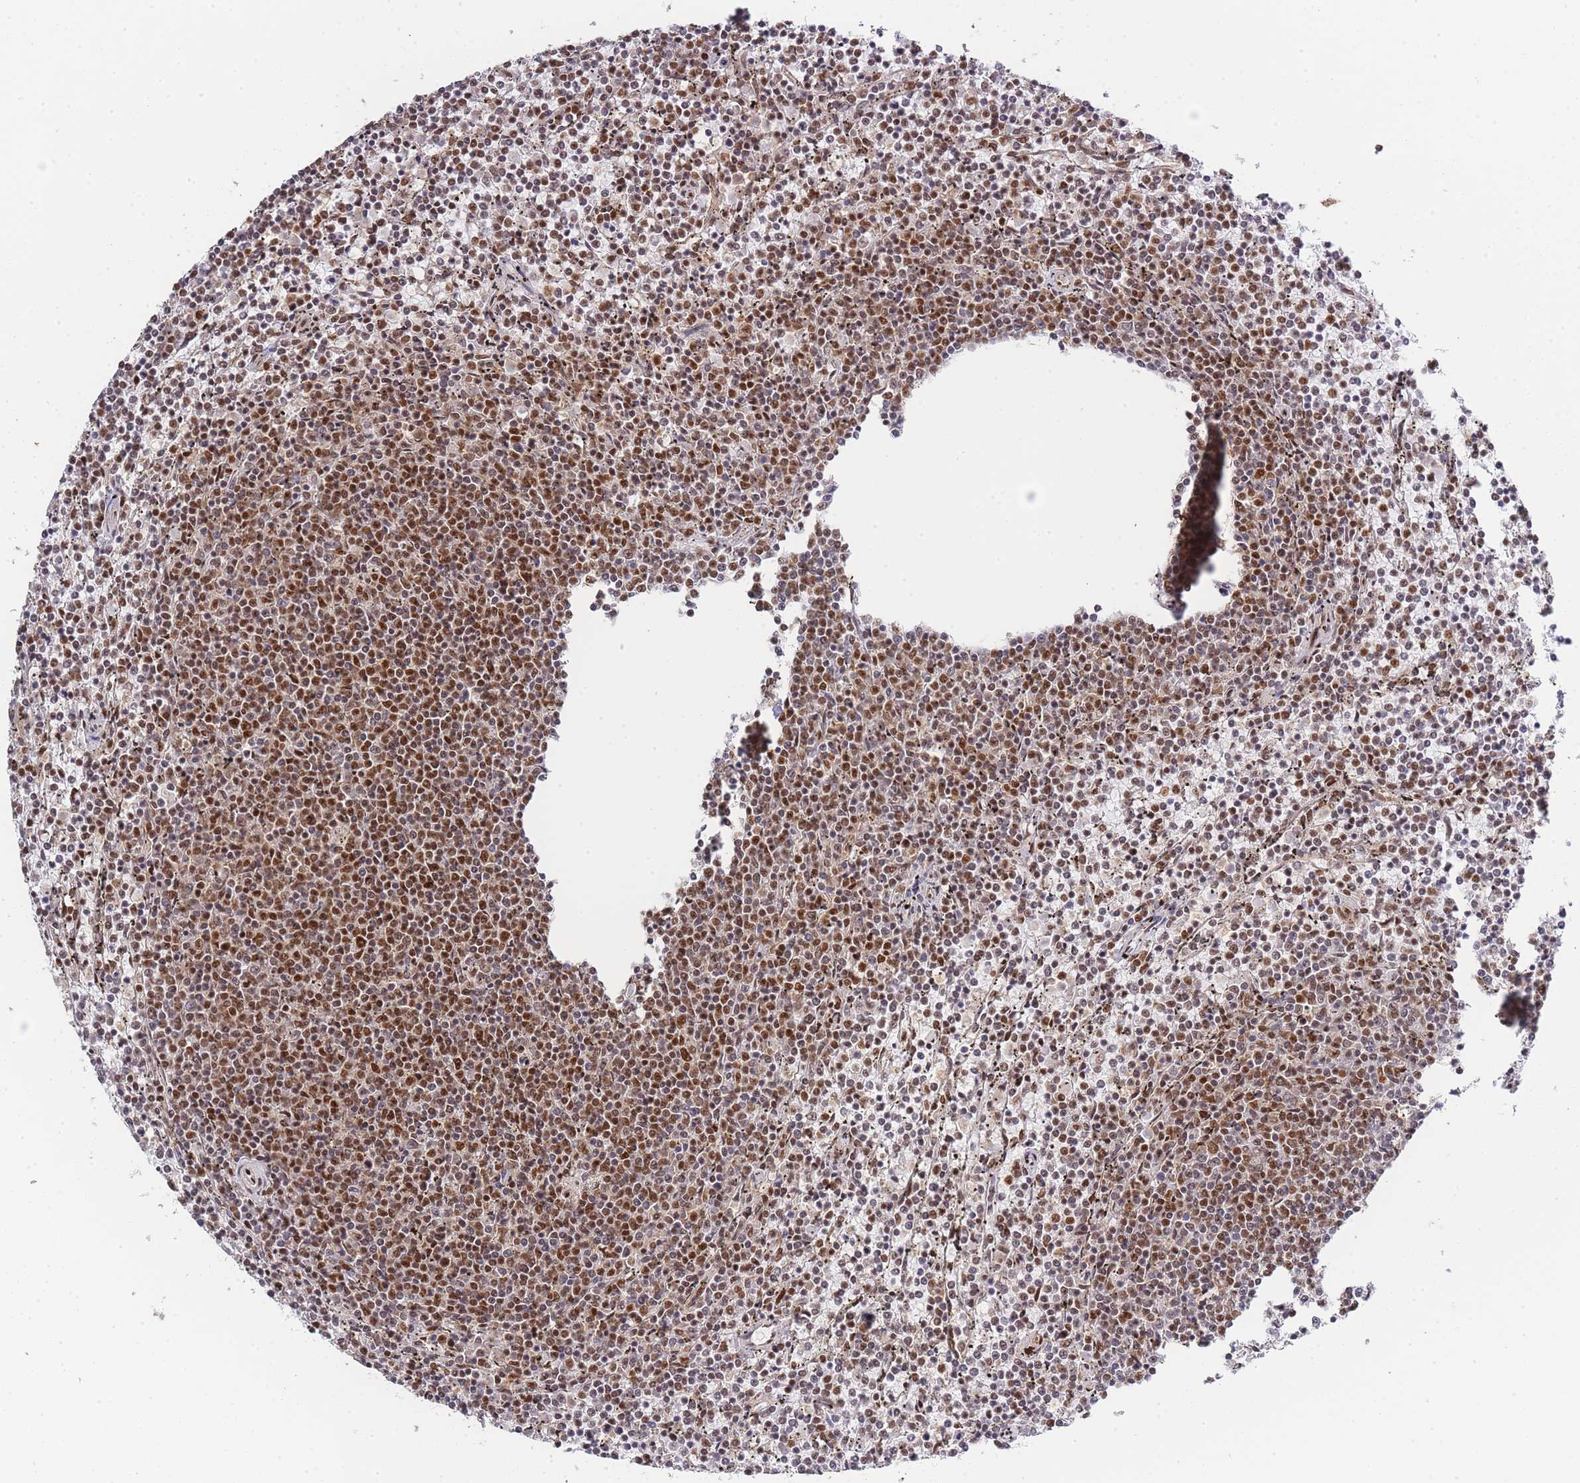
{"staining": {"intensity": "moderate", "quantity": ">75%", "location": "nuclear"}, "tissue": "lymphoma", "cell_type": "Tumor cells", "image_type": "cancer", "snomed": [{"axis": "morphology", "description": "Malignant lymphoma, non-Hodgkin's type, Low grade"}, {"axis": "topography", "description": "Spleen"}], "caption": "Human malignant lymphoma, non-Hodgkin's type (low-grade) stained for a protein (brown) reveals moderate nuclear positive positivity in approximately >75% of tumor cells.", "gene": "PRKDC", "patient": {"sex": "female", "age": 50}}